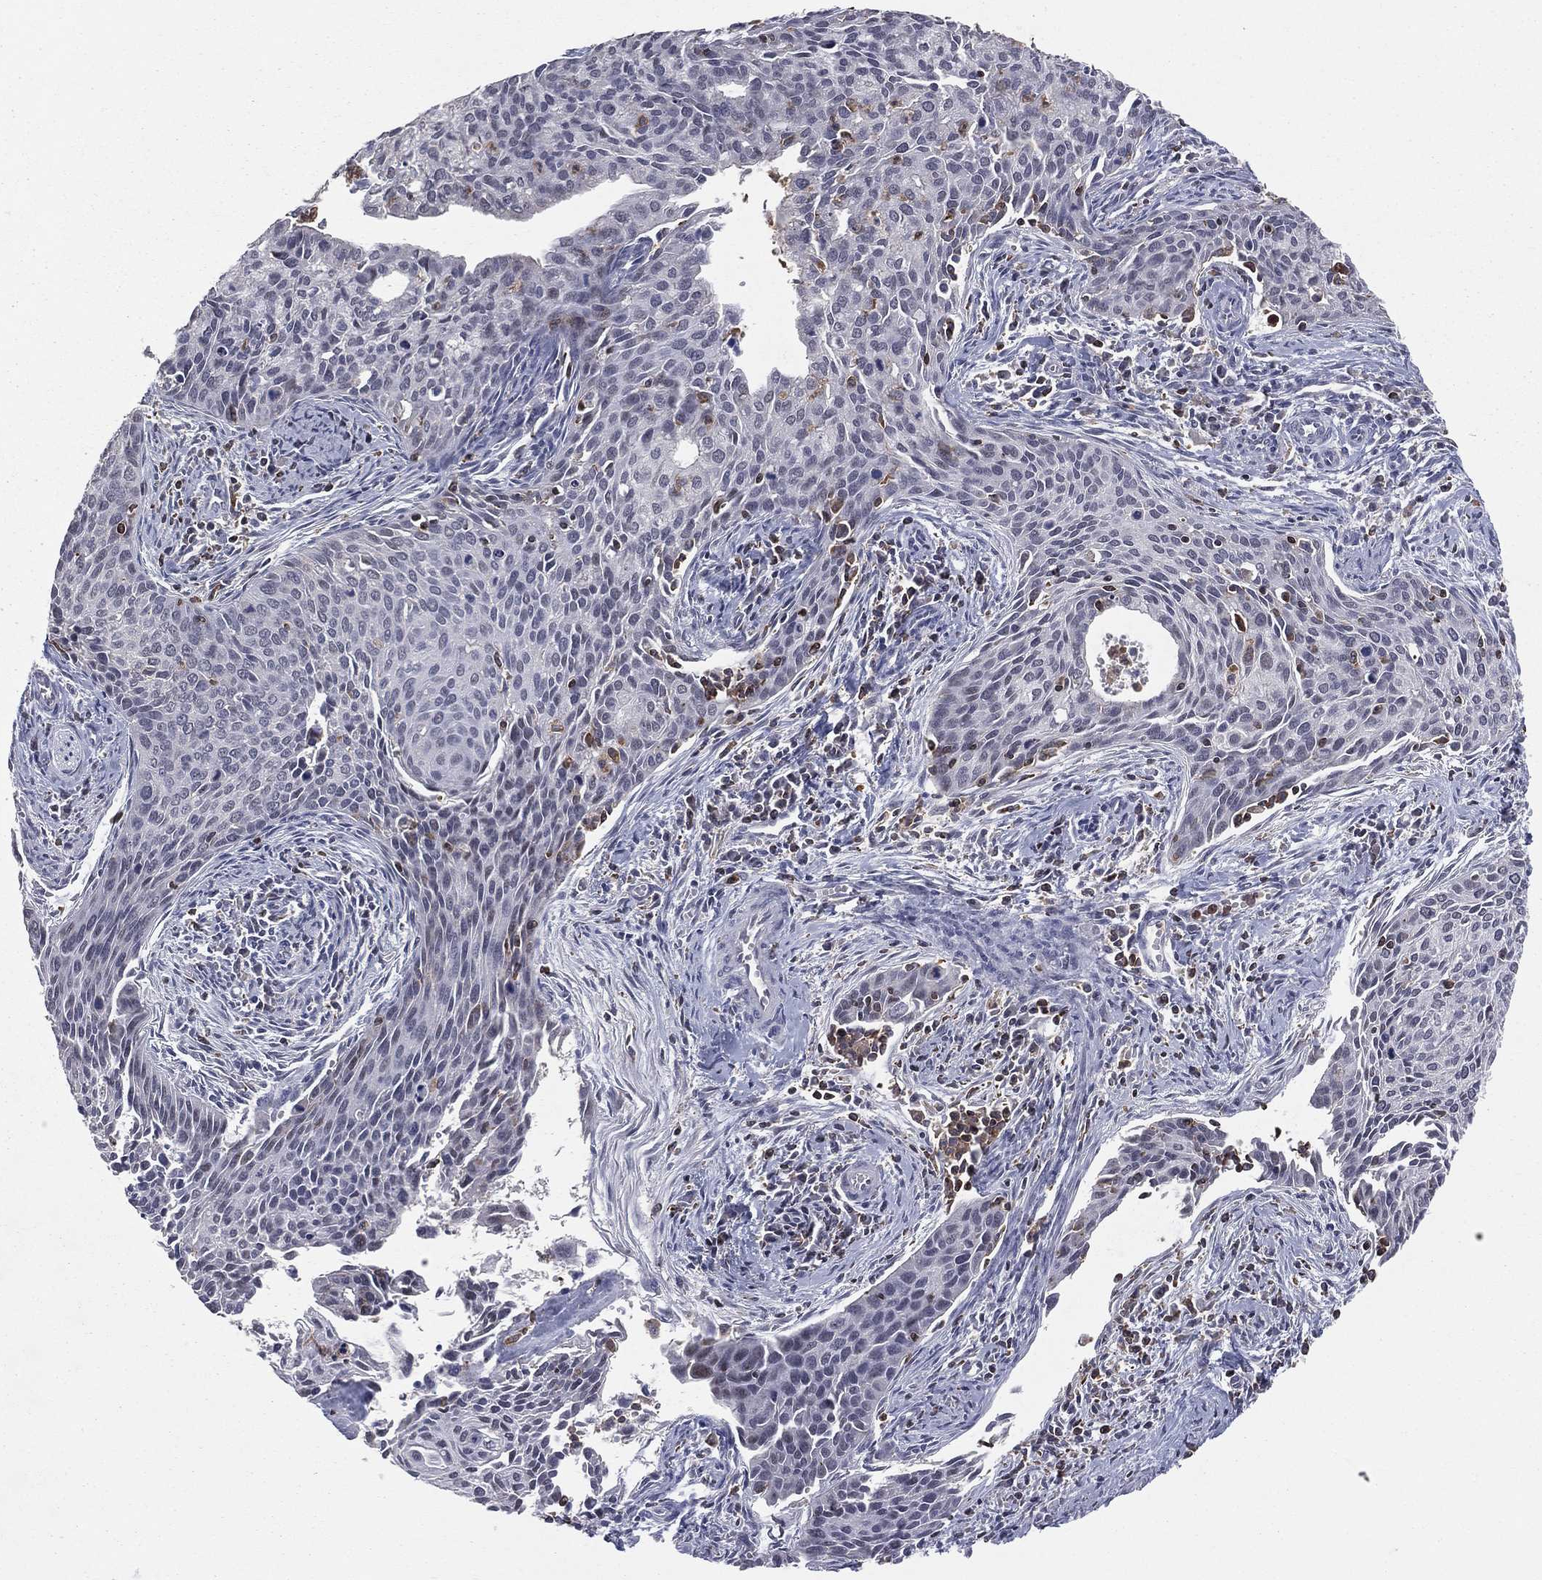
{"staining": {"intensity": "negative", "quantity": "none", "location": "none"}, "tissue": "cervical cancer", "cell_type": "Tumor cells", "image_type": "cancer", "snomed": [{"axis": "morphology", "description": "Squamous cell carcinoma, NOS"}, {"axis": "topography", "description": "Cervix"}], "caption": "The histopathology image shows no staining of tumor cells in cervical cancer.", "gene": "PSTPIP1", "patient": {"sex": "female", "age": 29}}